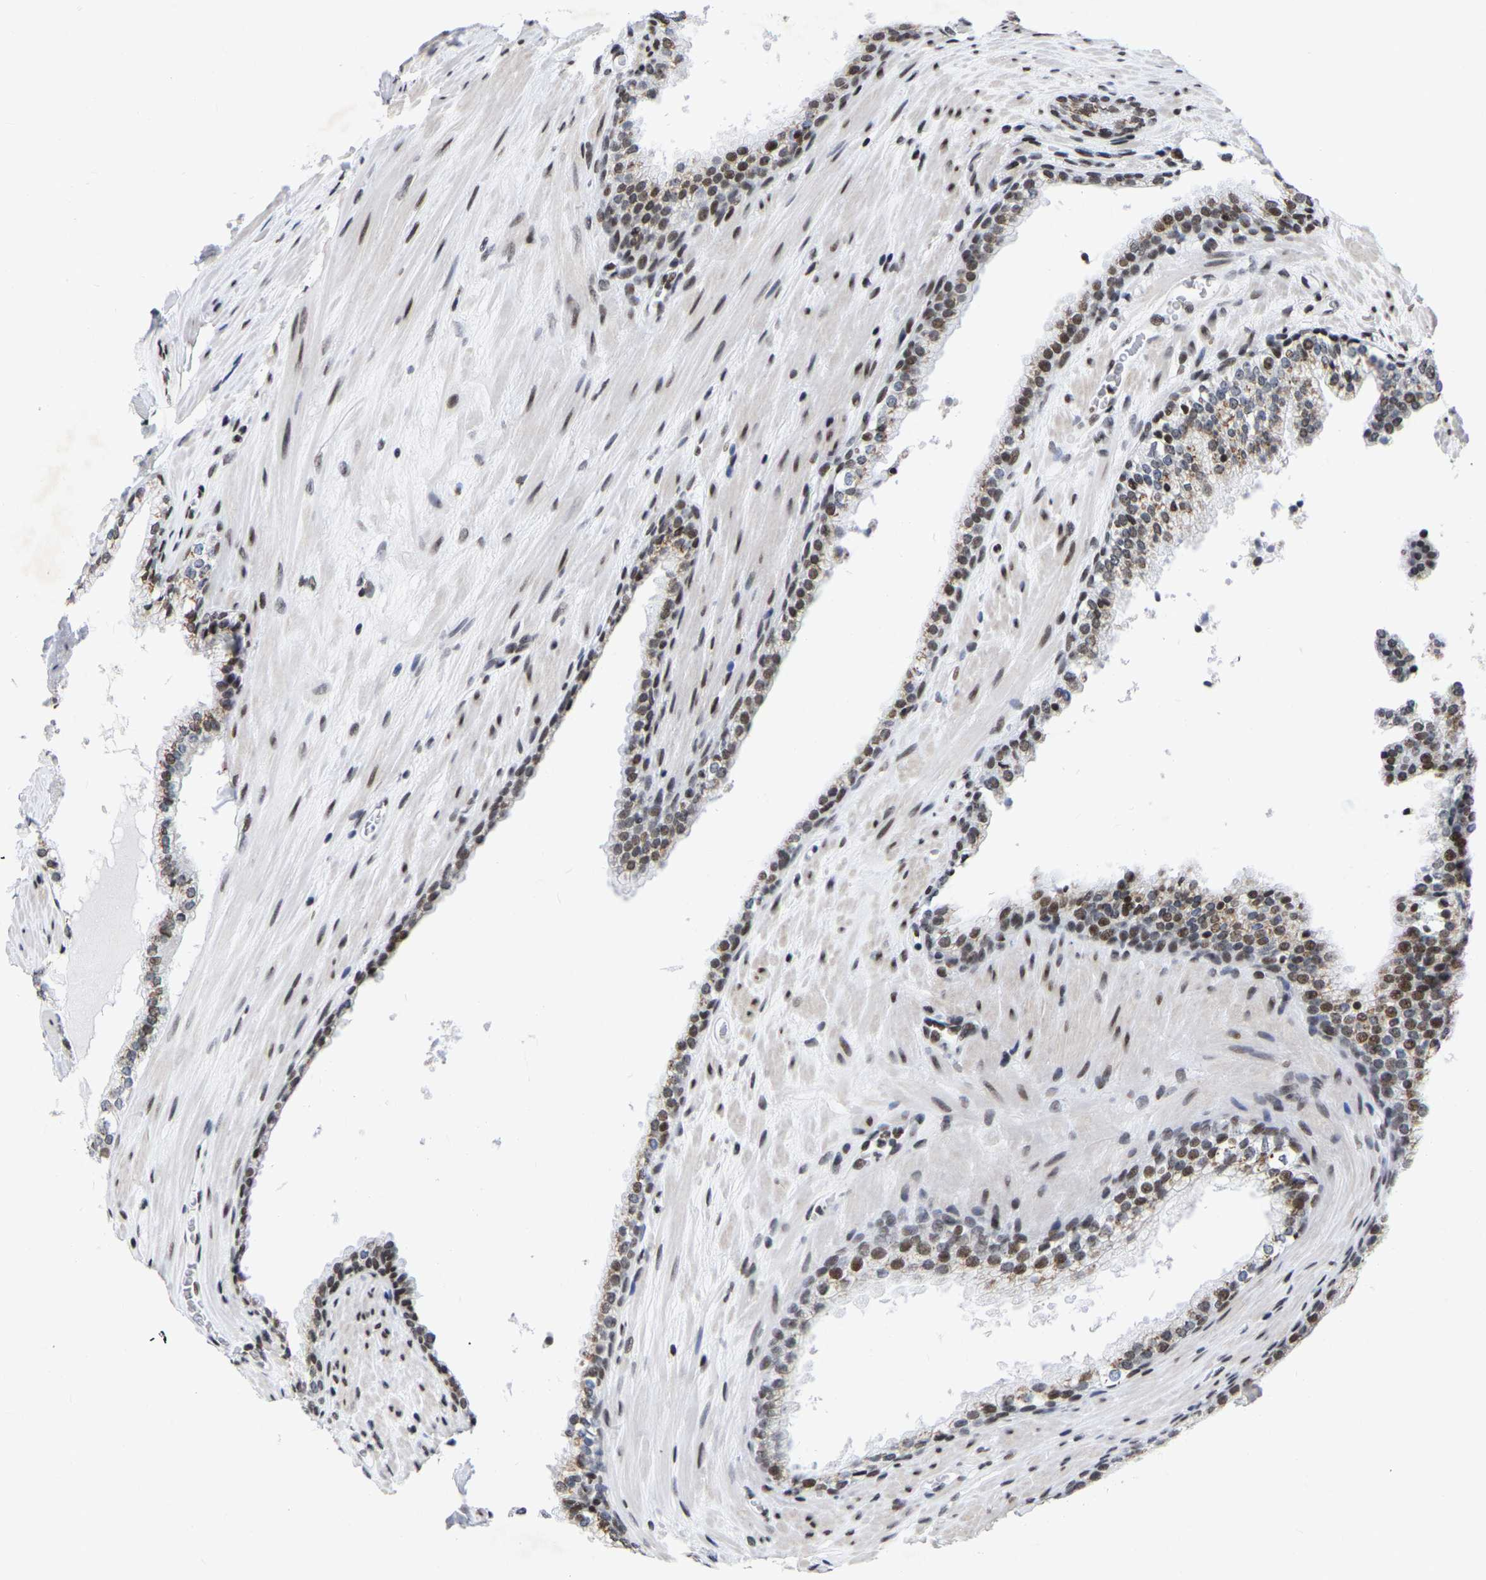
{"staining": {"intensity": "moderate", "quantity": "25%-75%", "location": "nuclear"}, "tissue": "prostate cancer", "cell_type": "Tumor cells", "image_type": "cancer", "snomed": [{"axis": "morphology", "description": "Adenocarcinoma, Low grade"}, {"axis": "topography", "description": "Prostate"}], "caption": "The photomicrograph demonstrates a brown stain indicating the presence of a protein in the nuclear of tumor cells in prostate cancer.", "gene": "PRCC", "patient": {"sex": "male", "age": 70}}